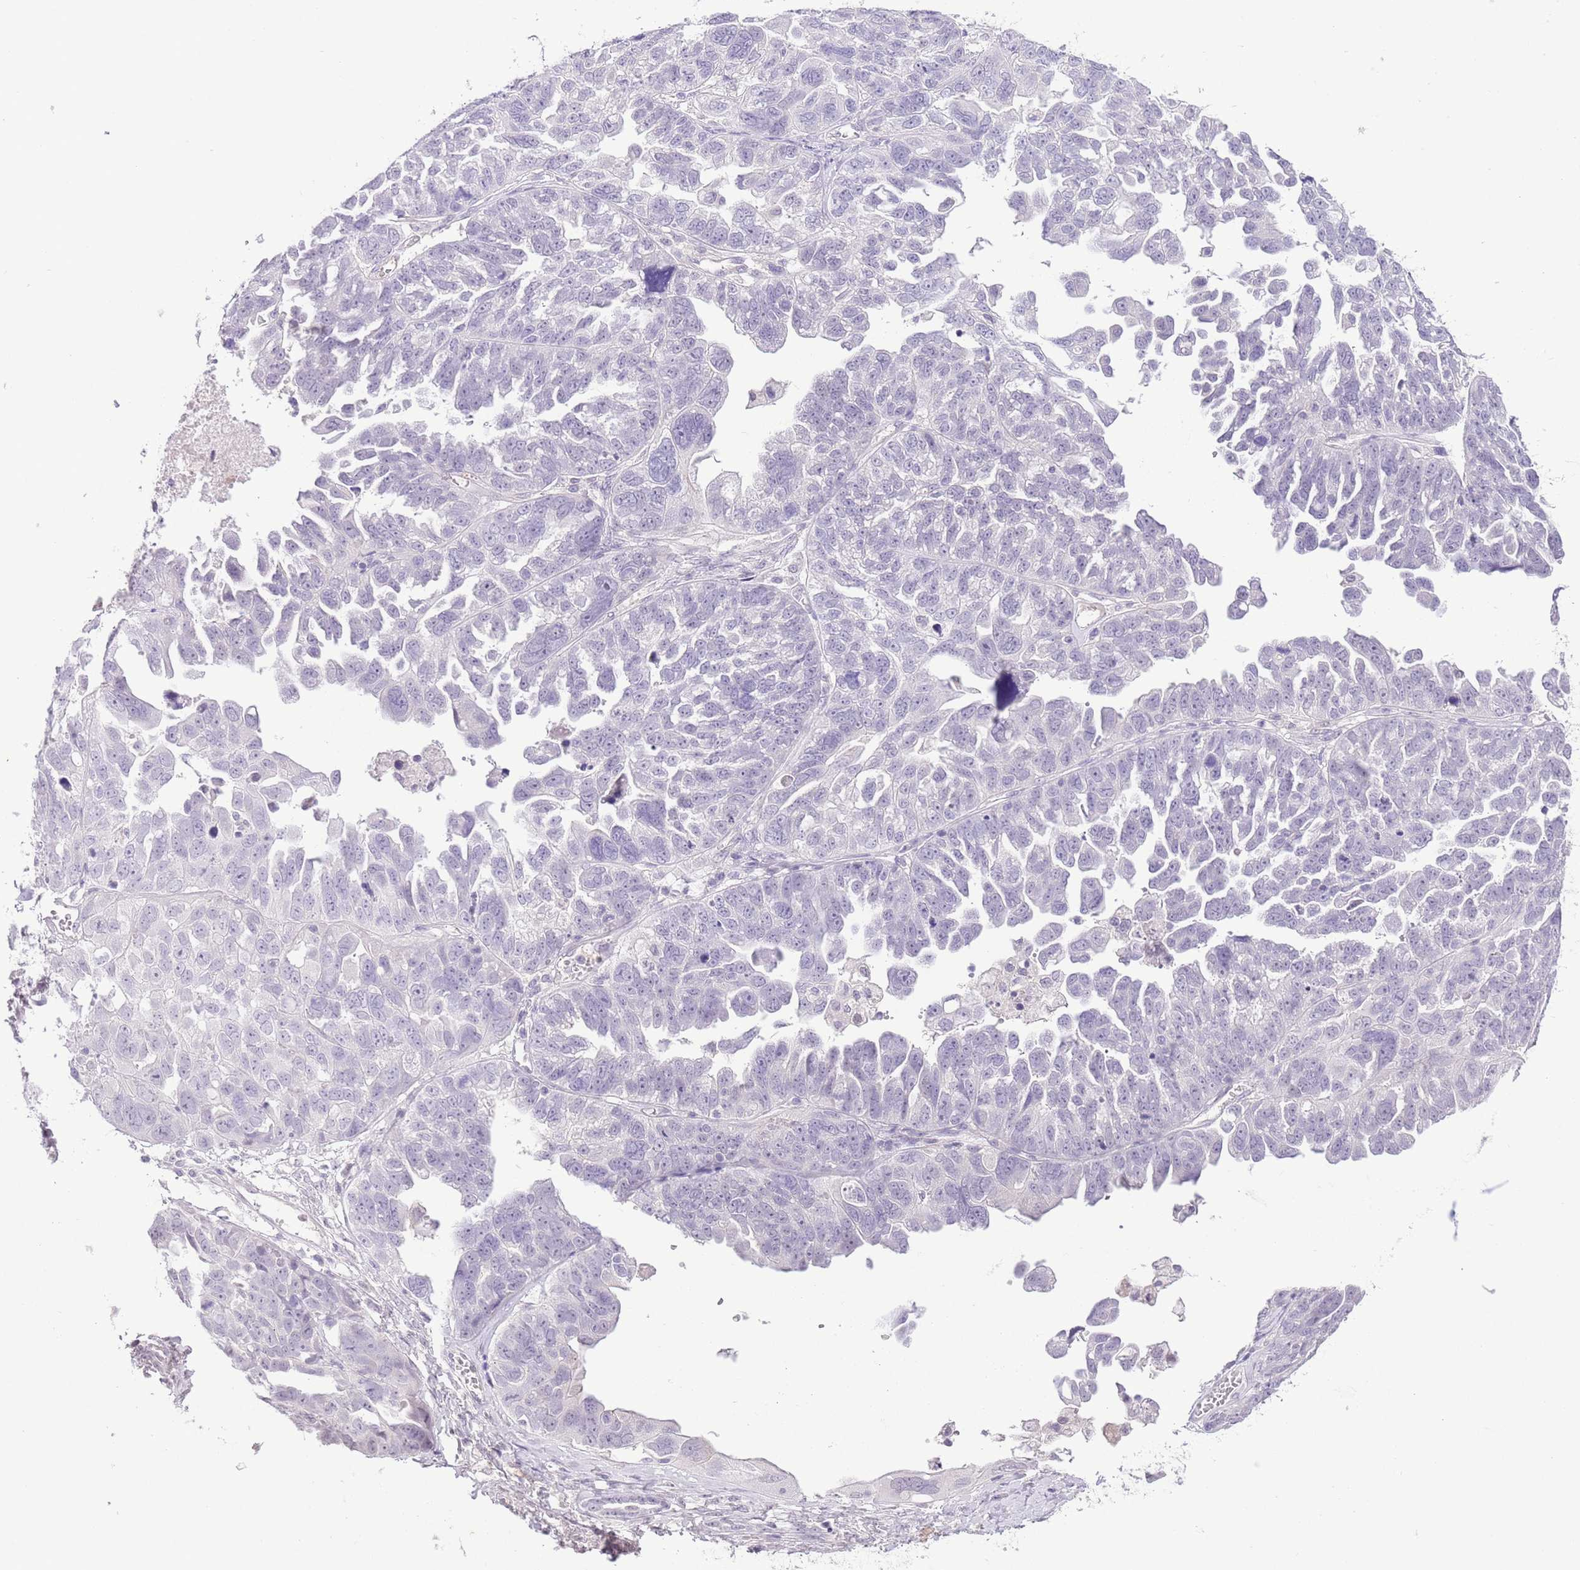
{"staining": {"intensity": "negative", "quantity": "none", "location": "none"}, "tissue": "ovarian cancer", "cell_type": "Tumor cells", "image_type": "cancer", "snomed": [{"axis": "morphology", "description": "Cystadenocarcinoma, serous, NOS"}, {"axis": "topography", "description": "Ovary"}], "caption": "Human serous cystadenocarcinoma (ovarian) stained for a protein using immunohistochemistry (IHC) shows no expression in tumor cells.", "gene": "MIDN", "patient": {"sex": "female", "age": 79}}